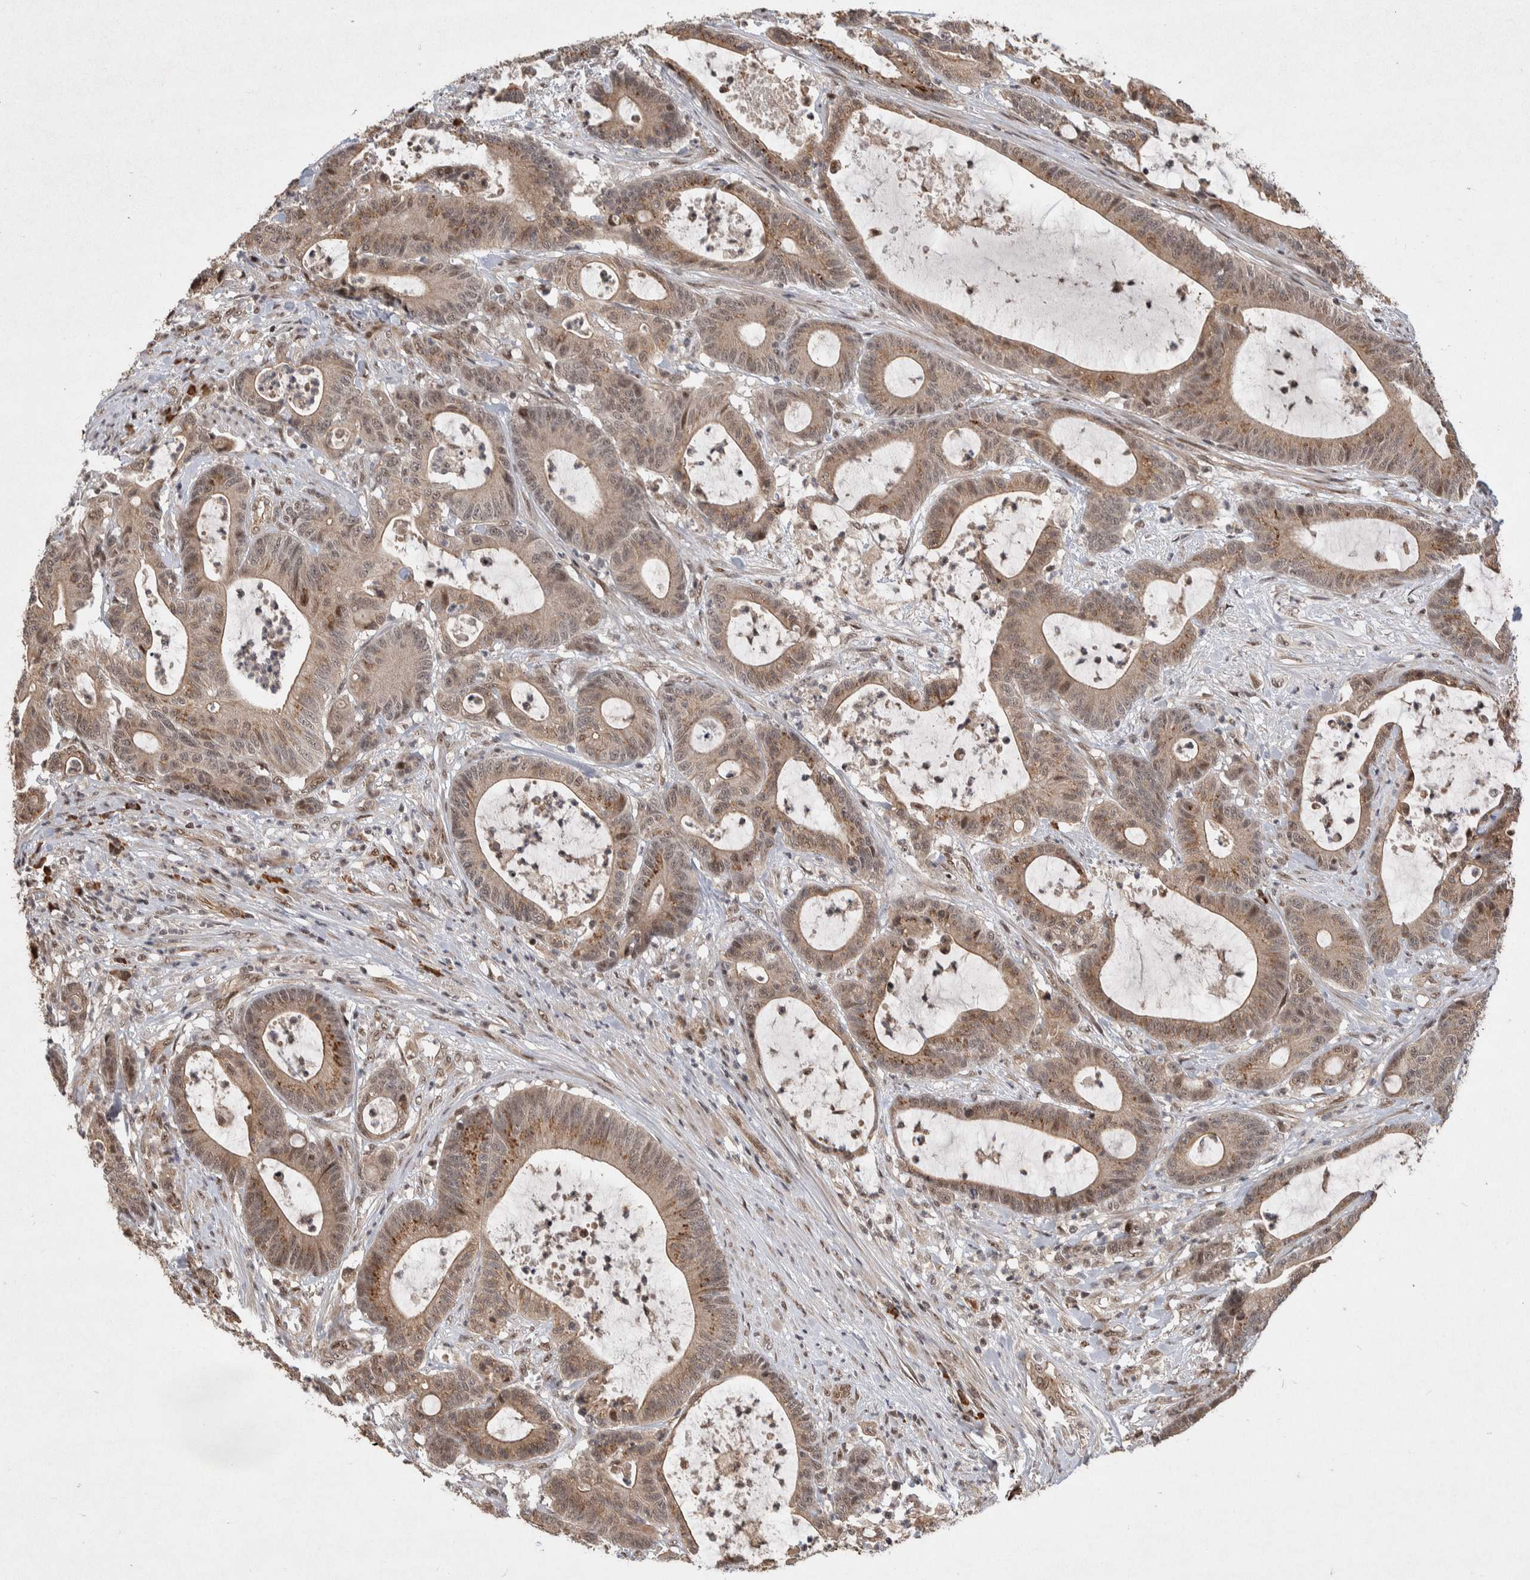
{"staining": {"intensity": "moderate", "quantity": ">75%", "location": "cytoplasmic/membranous"}, "tissue": "colorectal cancer", "cell_type": "Tumor cells", "image_type": "cancer", "snomed": [{"axis": "morphology", "description": "Adenocarcinoma, NOS"}, {"axis": "topography", "description": "Colon"}], "caption": "Immunohistochemical staining of colorectal cancer (adenocarcinoma) reveals moderate cytoplasmic/membranous protein expression in approximately >75% of tumor cells.", "gene": "TOR1B", "patient": {"sex": "female", "age": 84}}